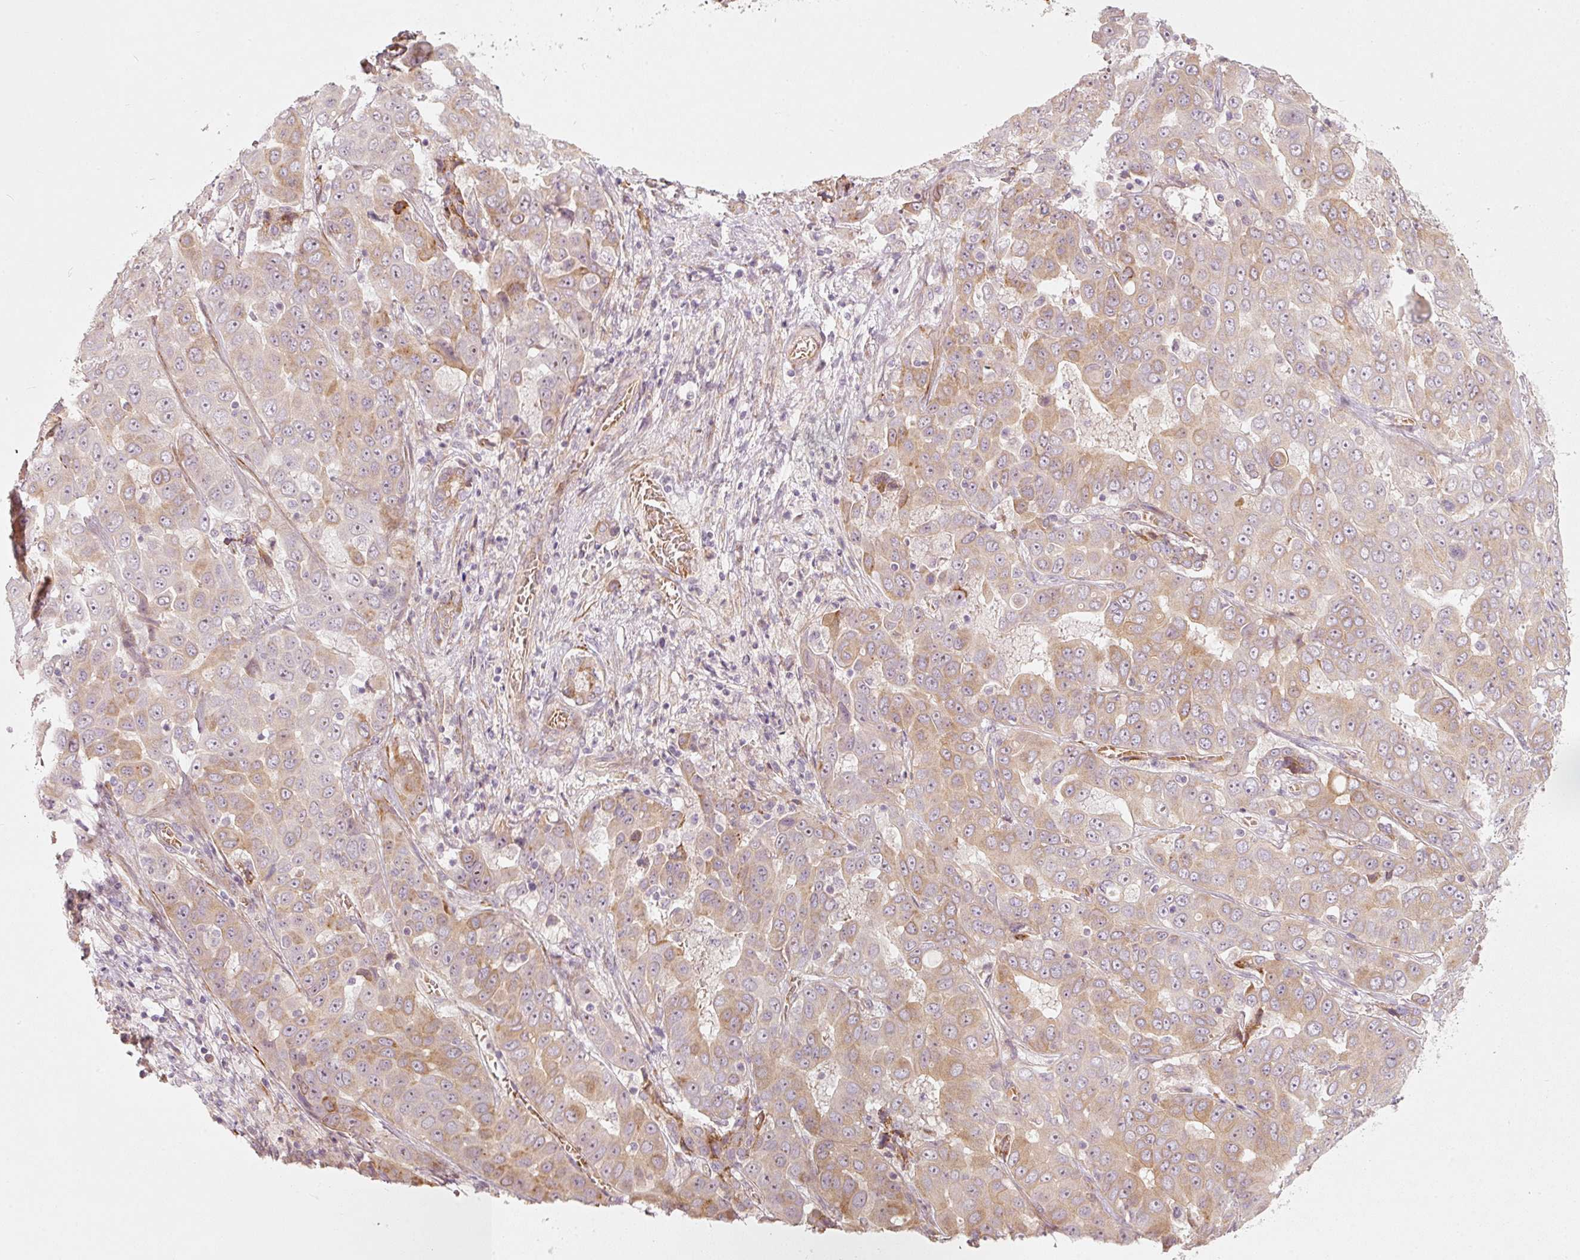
{"staining": {"intensity": "moderate", "quantity": "25%-75%", "location": "cytoplasmic/membranous"}, "tissue": "liver cancer", "cell_type": "Tumor cells", "image_type": "cancer", "snomed": [{"axis": "morphology", "description": "Cholangiocarcinoma"}, {"axis": "topography", "description": "Liver"}], "caption": "This image reveals immunohistochemistry (IHC) staining of human cholangiocarcinoma (liver), with medium moderate cytoplasmic/membranous staining in approximately 25%-75% of tumor cells.", "gene": "KCNQ1", "patient": {"sex": "female", "age": 52}}